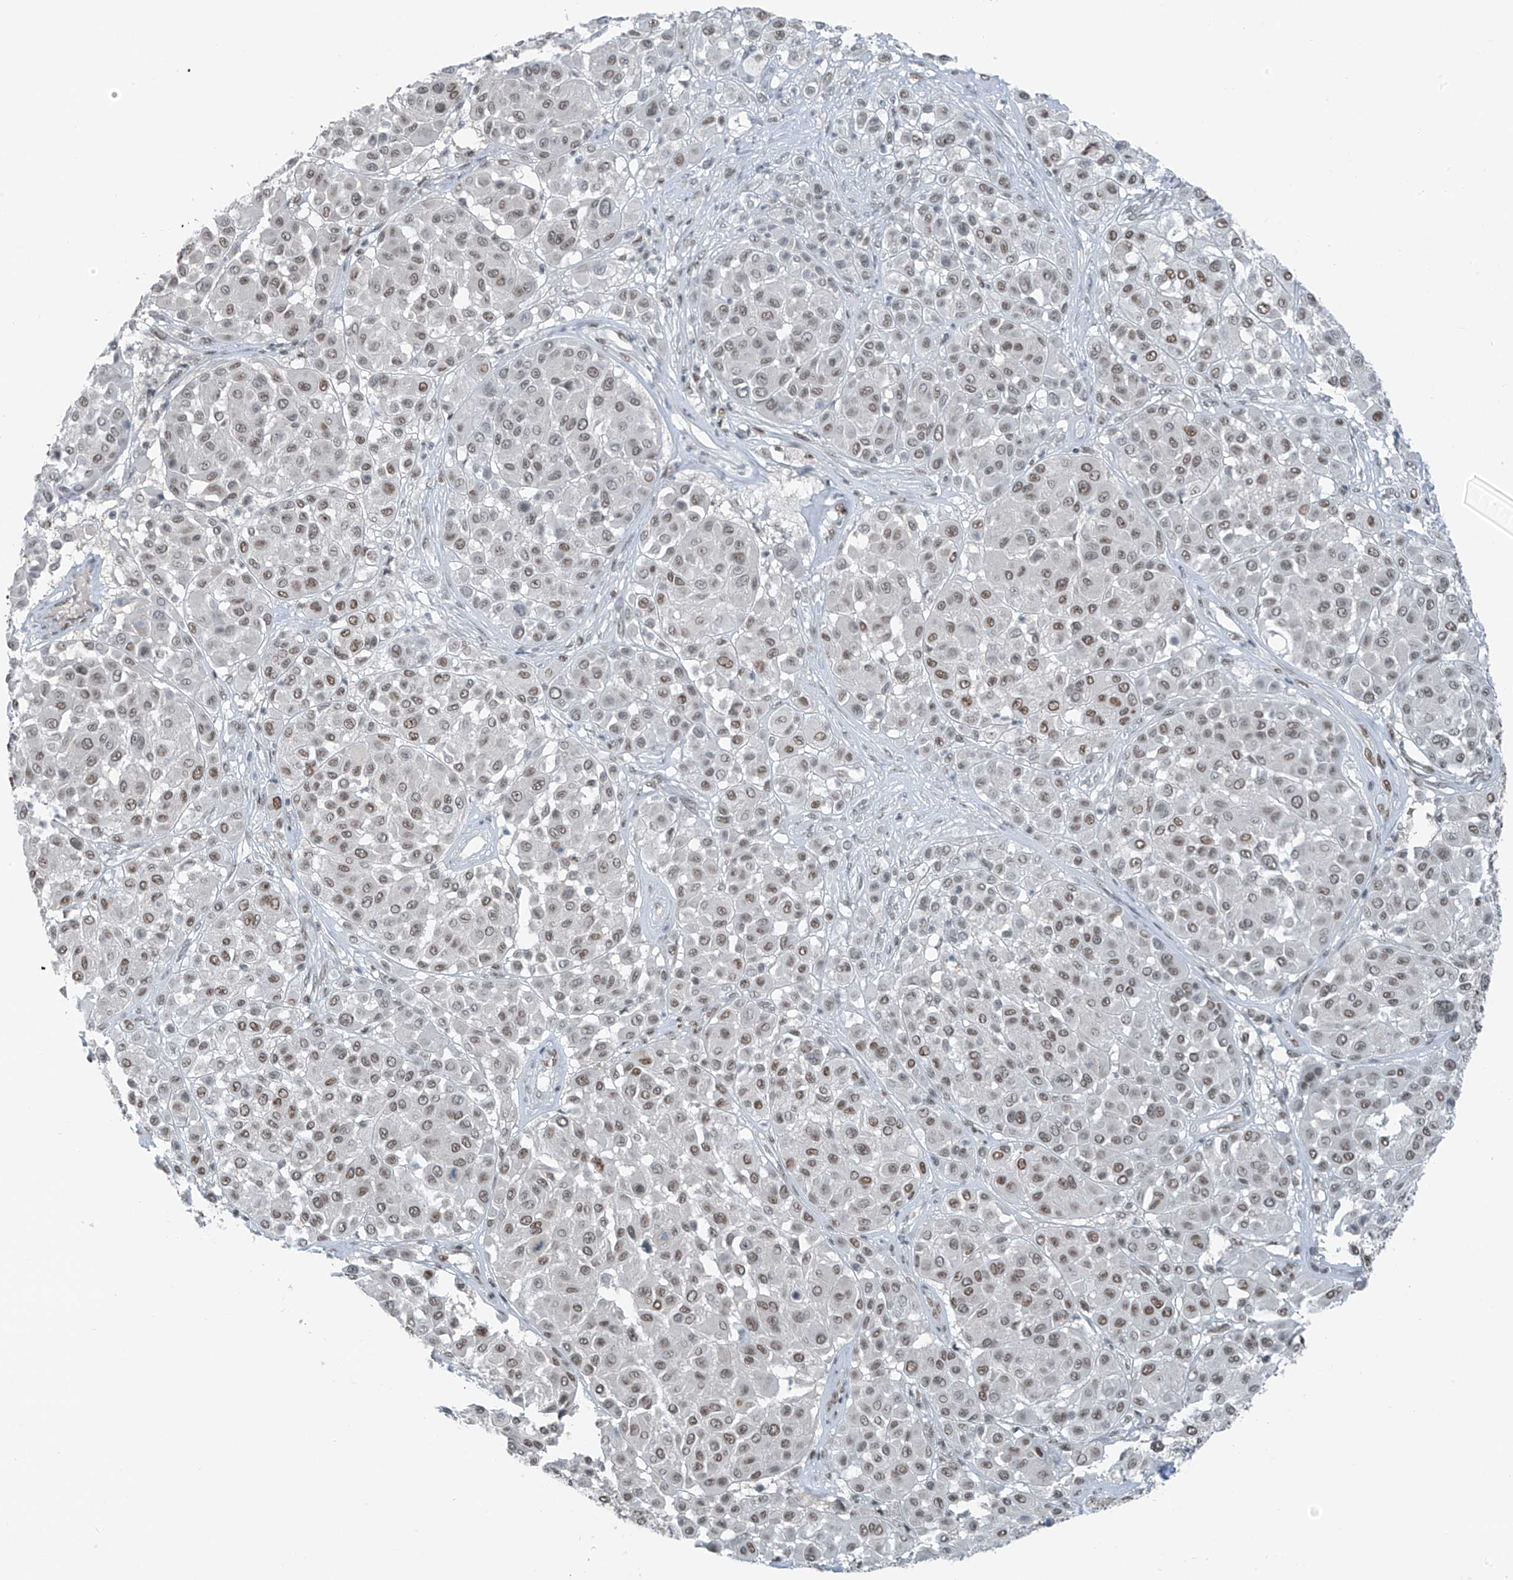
{"staining": {"intensity": "moderate", "quantity": ">75%", "location": "nuclear"}, "tissue": "melanoma", "cell_type": "Tumor cells", "image_type": "cancer", "snomed": [{"axis": "morphology", "description": "Malignant melanoma, Metastatic site"}, {"axis": "topography", "description": "Soft tissue"}], "caption": "Human malignant melanoma (metastatic site) stained with a protein marker shows moderate staining in tumor cells.", "gene": "WRNIP1", "patient": {"sex": "male", "age": 41}}